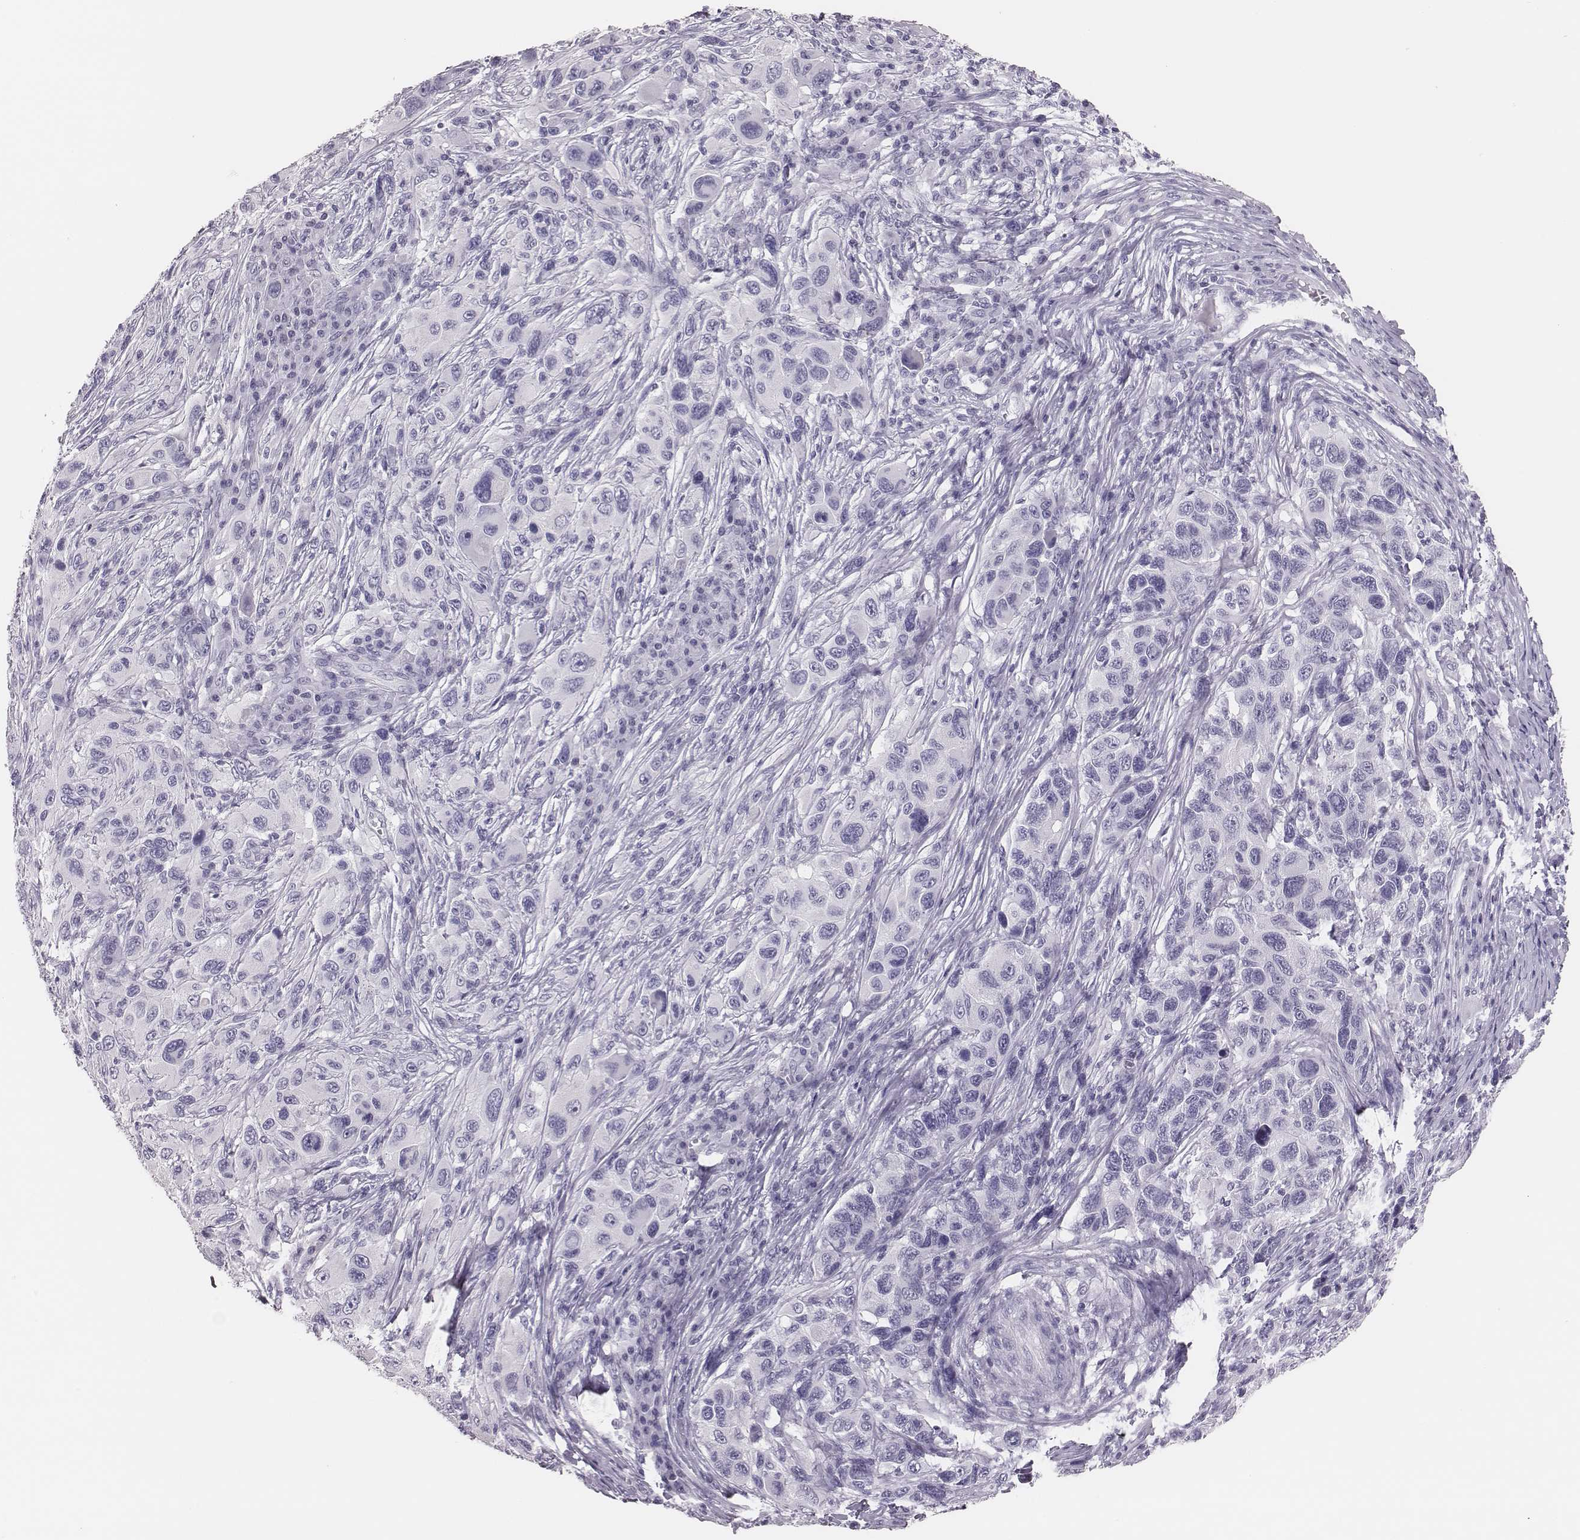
{"staining": {"intensity": "negative", "quantity": "none", "location": "none"}, "tissue": "melanoma", "cell_type": "Tumor cells", "image_type": "cancer", "snomed": [{"axis": "morphology", "description": "Malignant melanoma, NOS"}, {"axis": "topography", "description": "Skin"}], "caption": "DAB immunohistochemical staining of human melanoma displays no significant expression in tumor cells.", "gene": "H1-6", "patient": {"sex": "male", "age": 53}}